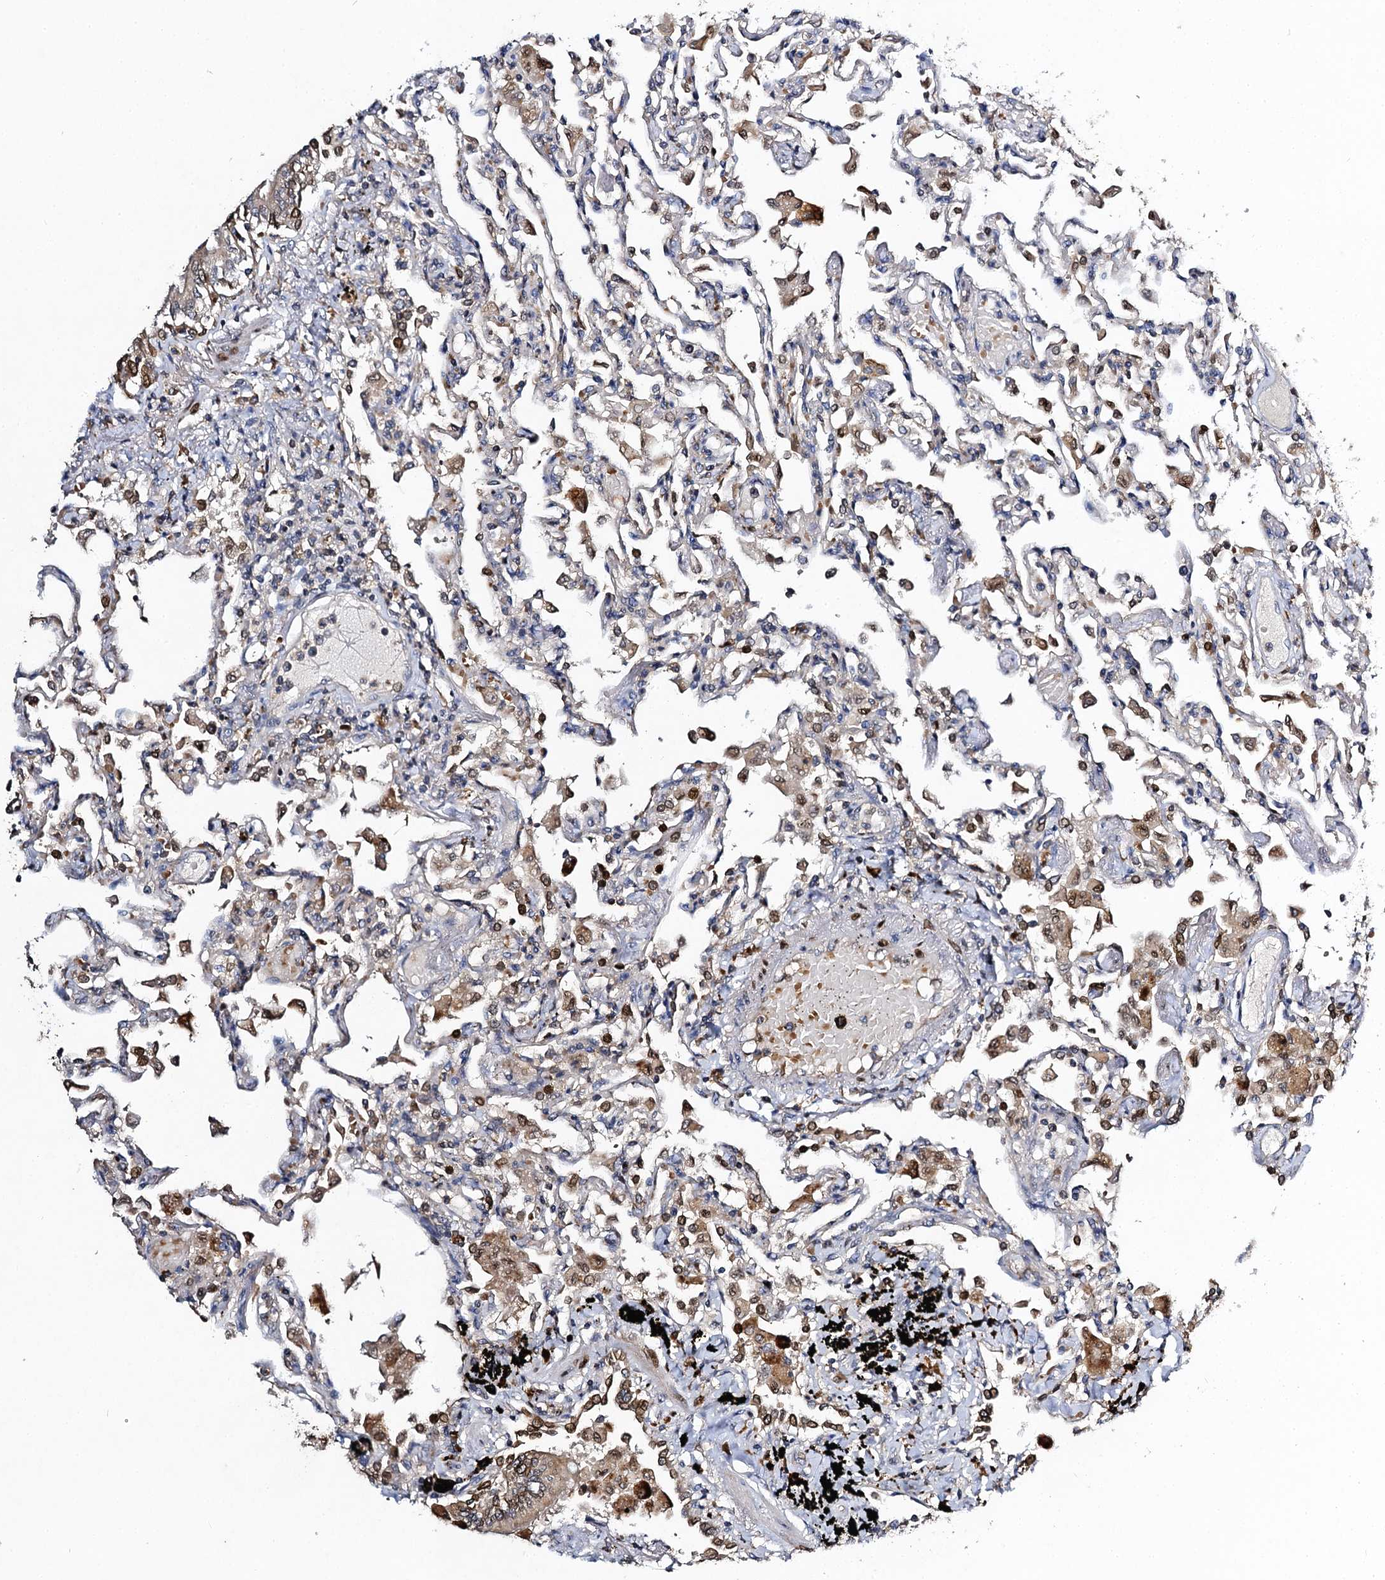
{"staining": {"intensity": "moderate", "quantity": "<25%", "location": "cytoplasmic/membranous"}, "tissue": "lung", "cell_type": "Alveolar cells", "image_type": "normal", "snomed": [{"axis": "morphology", "description": "Normal tissue, NOS"}, {"axis": "topography", "description": "Bronchus"}, {"axis": "topography", "description": "Lung"}], "caption": "Benign lung reveals moderate cytoplasmic/membranous expression in approximately <25% of alveolar cells.", "gene": "SLC11A2", "patient": {"sex": "female", "age": 49}}